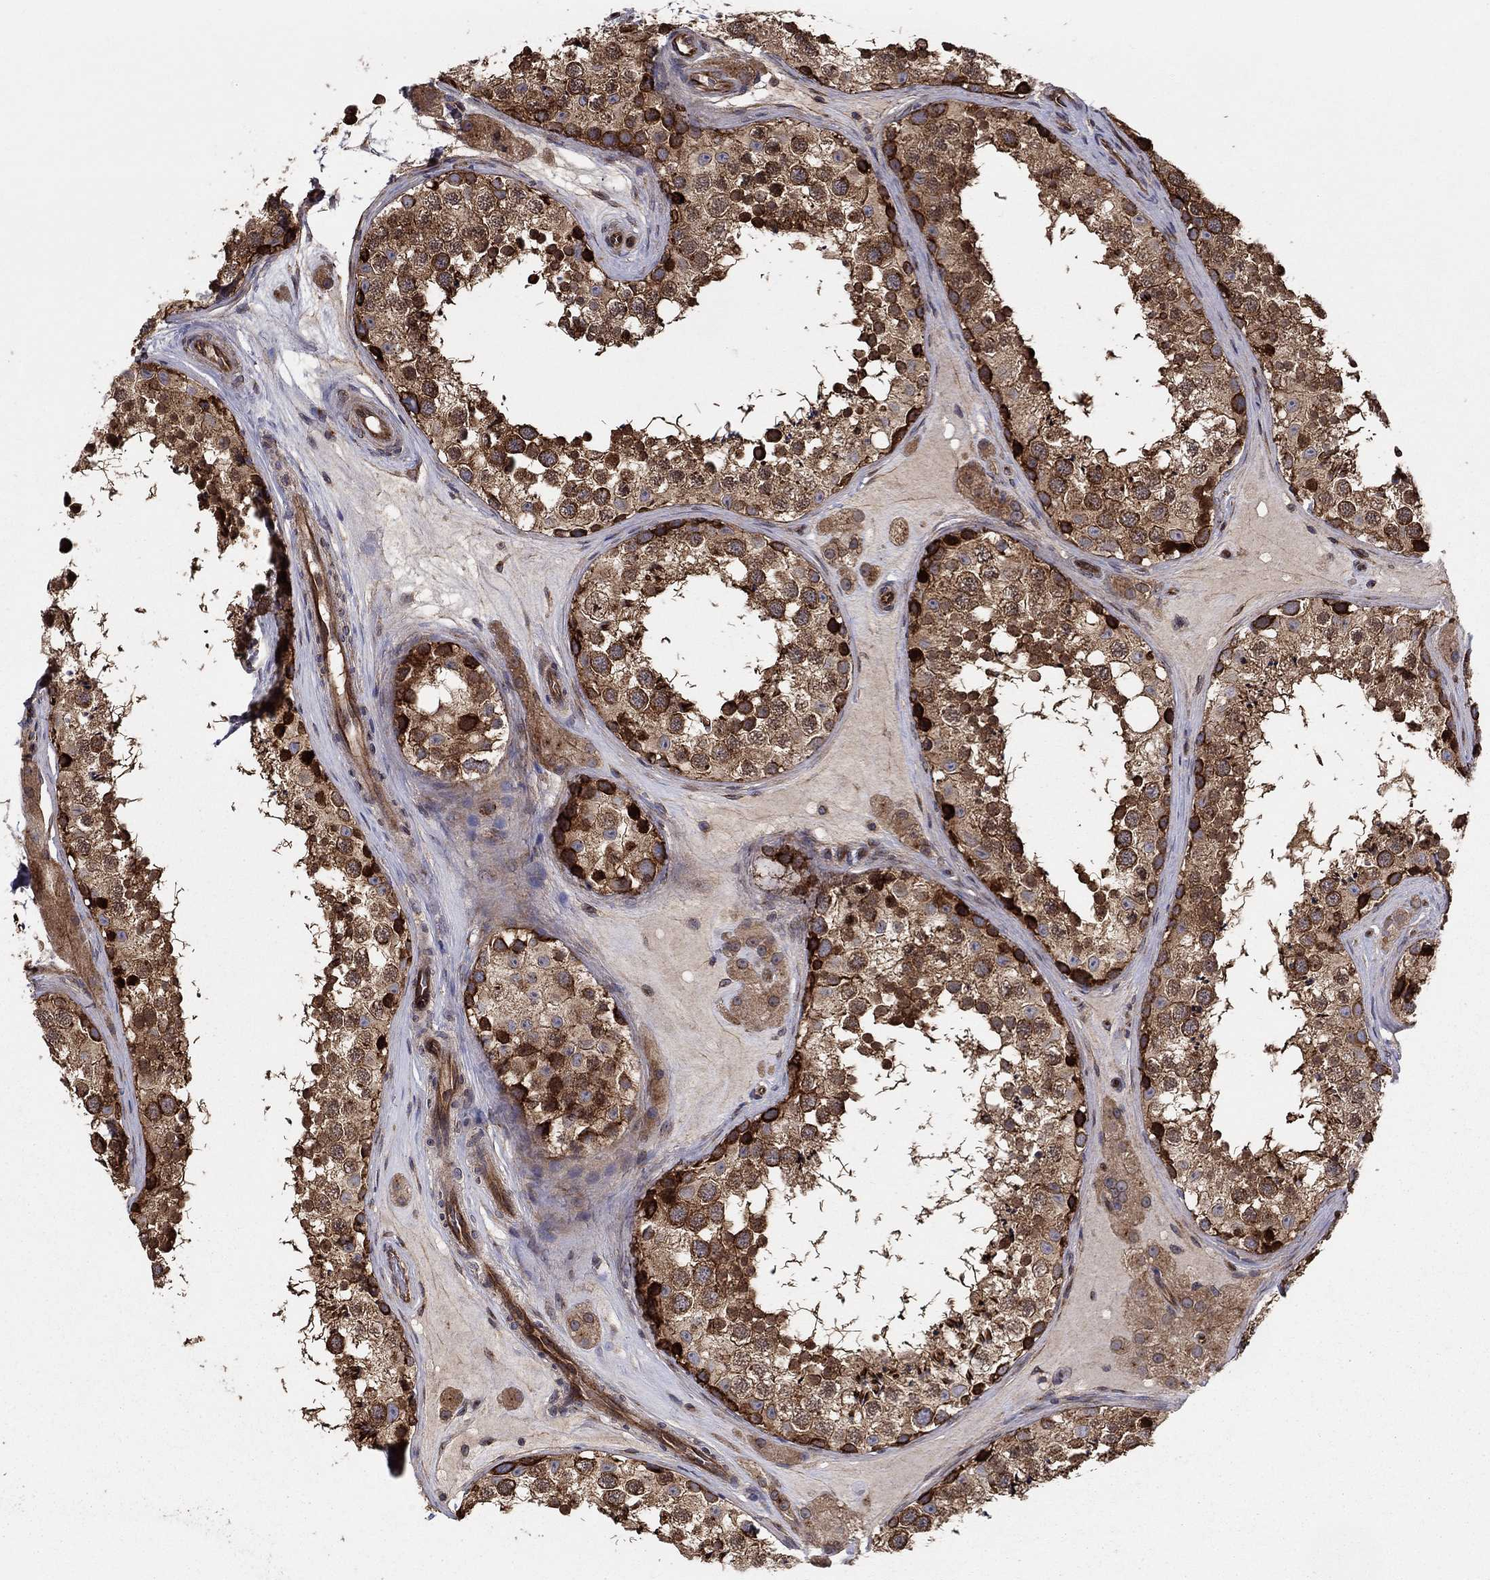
{"staining": {"intensity": "strong", "quantity": "25%-75%", "location": "cytoplasmic/membranous,nuclear"}, "tissue": "testis", "cell_type": "Cells in seminiferous ducts", "image_type": "normal", "snomed": [{"axis": "morphology", "description": "Normal tissue, NOS"}, {"axis": "topography", "description": "Testis"}], "caption": "The histopathology image exhibits a brown stain indicating the presence of a protein in the cytoplasmic/membranous,nuclear of cells in seminiferous ducts in testis.", "gene": "BMERB1", "patient": {"sex": "male", "age": 41}}